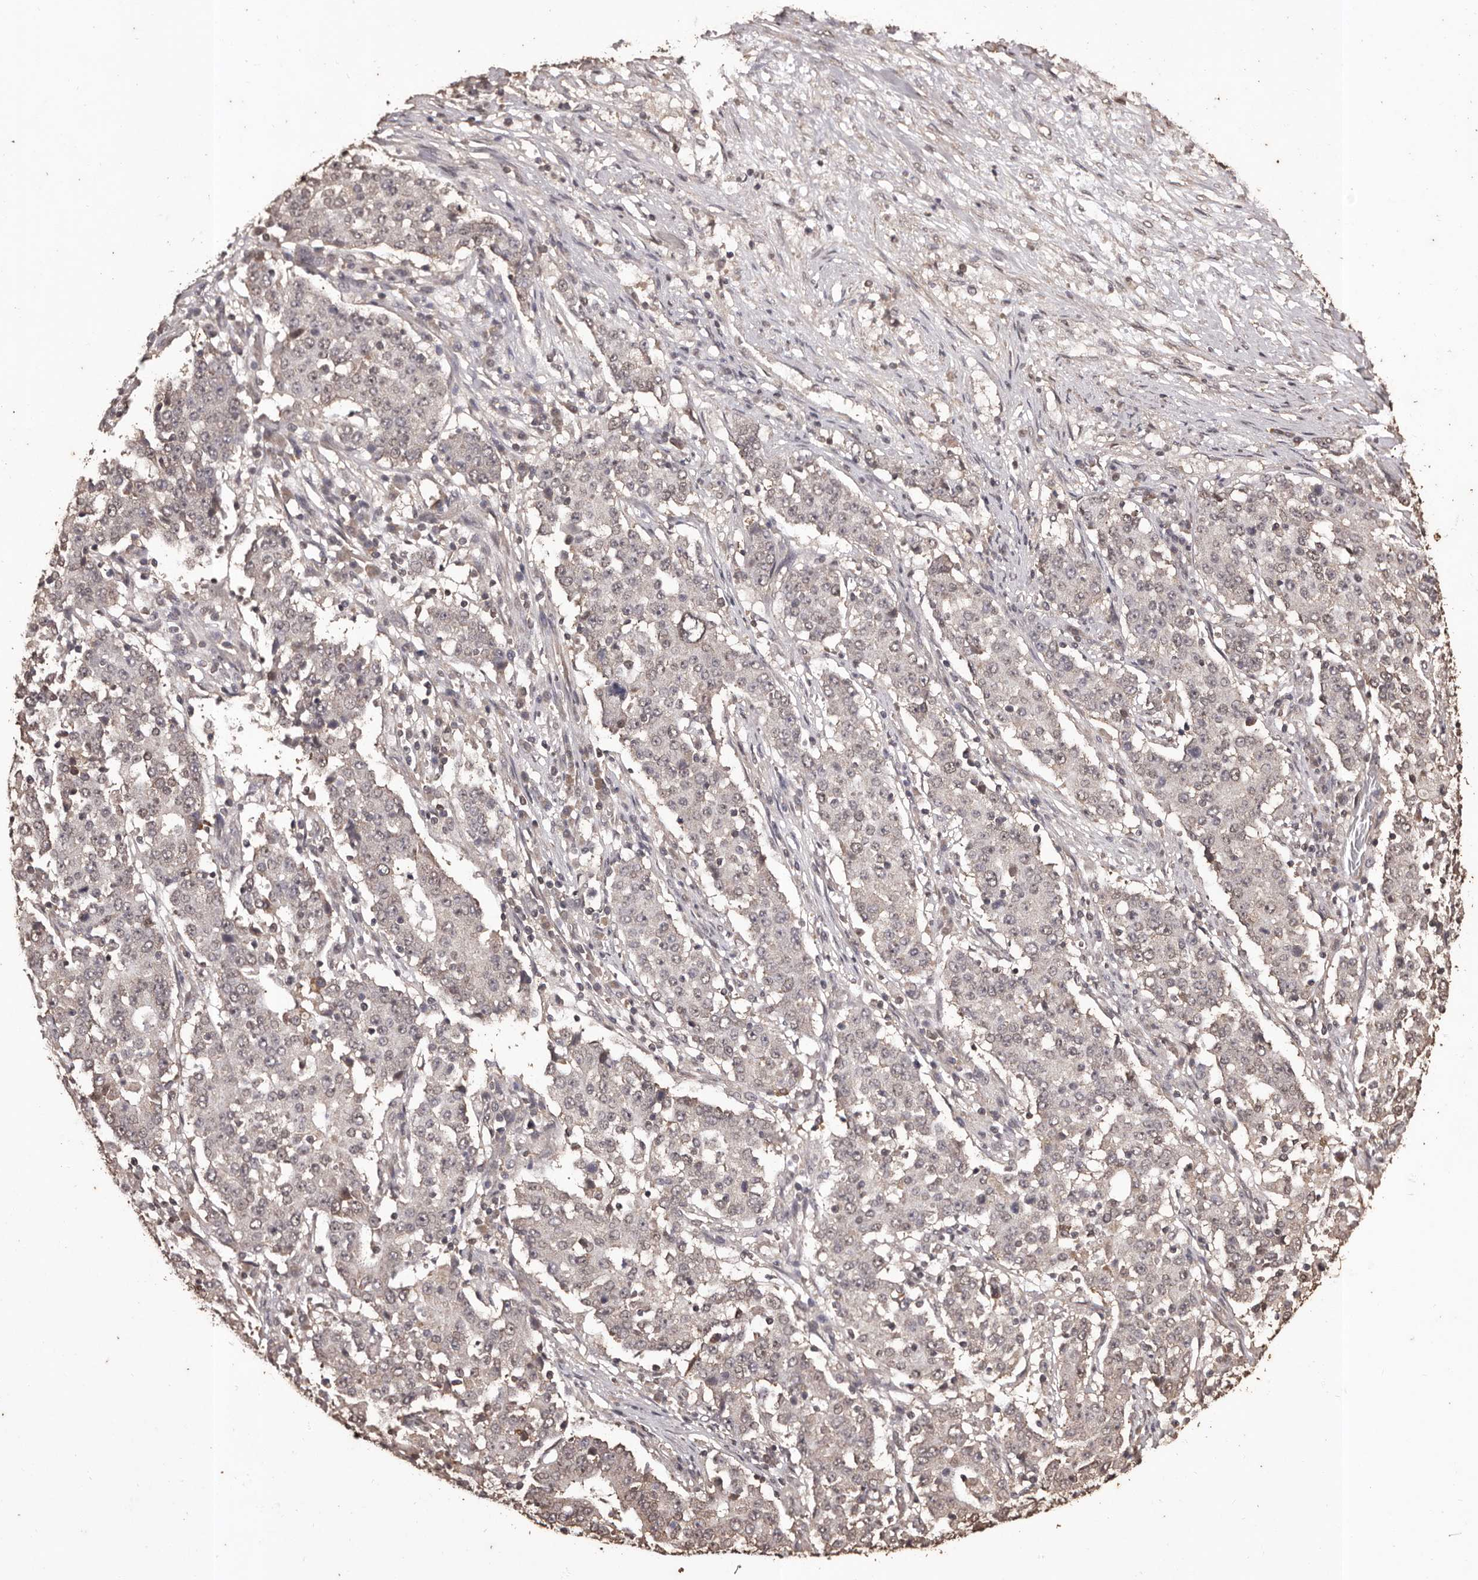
{"staining": {"intensity": "weak", "quantity": "<25%", "location": "cytoplasmic/membranous"}, "tissue": "stomach cancer", "cell_type": "Tumor cells", "image_type": "cancer", "snomed": [{"axis": "morphology", "description": "Adenocarcinoma, NOS"}, {"axis": "topography", "description": "Stomach"}], "caption": "This is an immunohistochemistry photomicrograph of adenocarcinoma (stomach). There is no positivity in tumor cells.", "gene": "NAV1", "patient": {"sex": "male", "age": 59}}